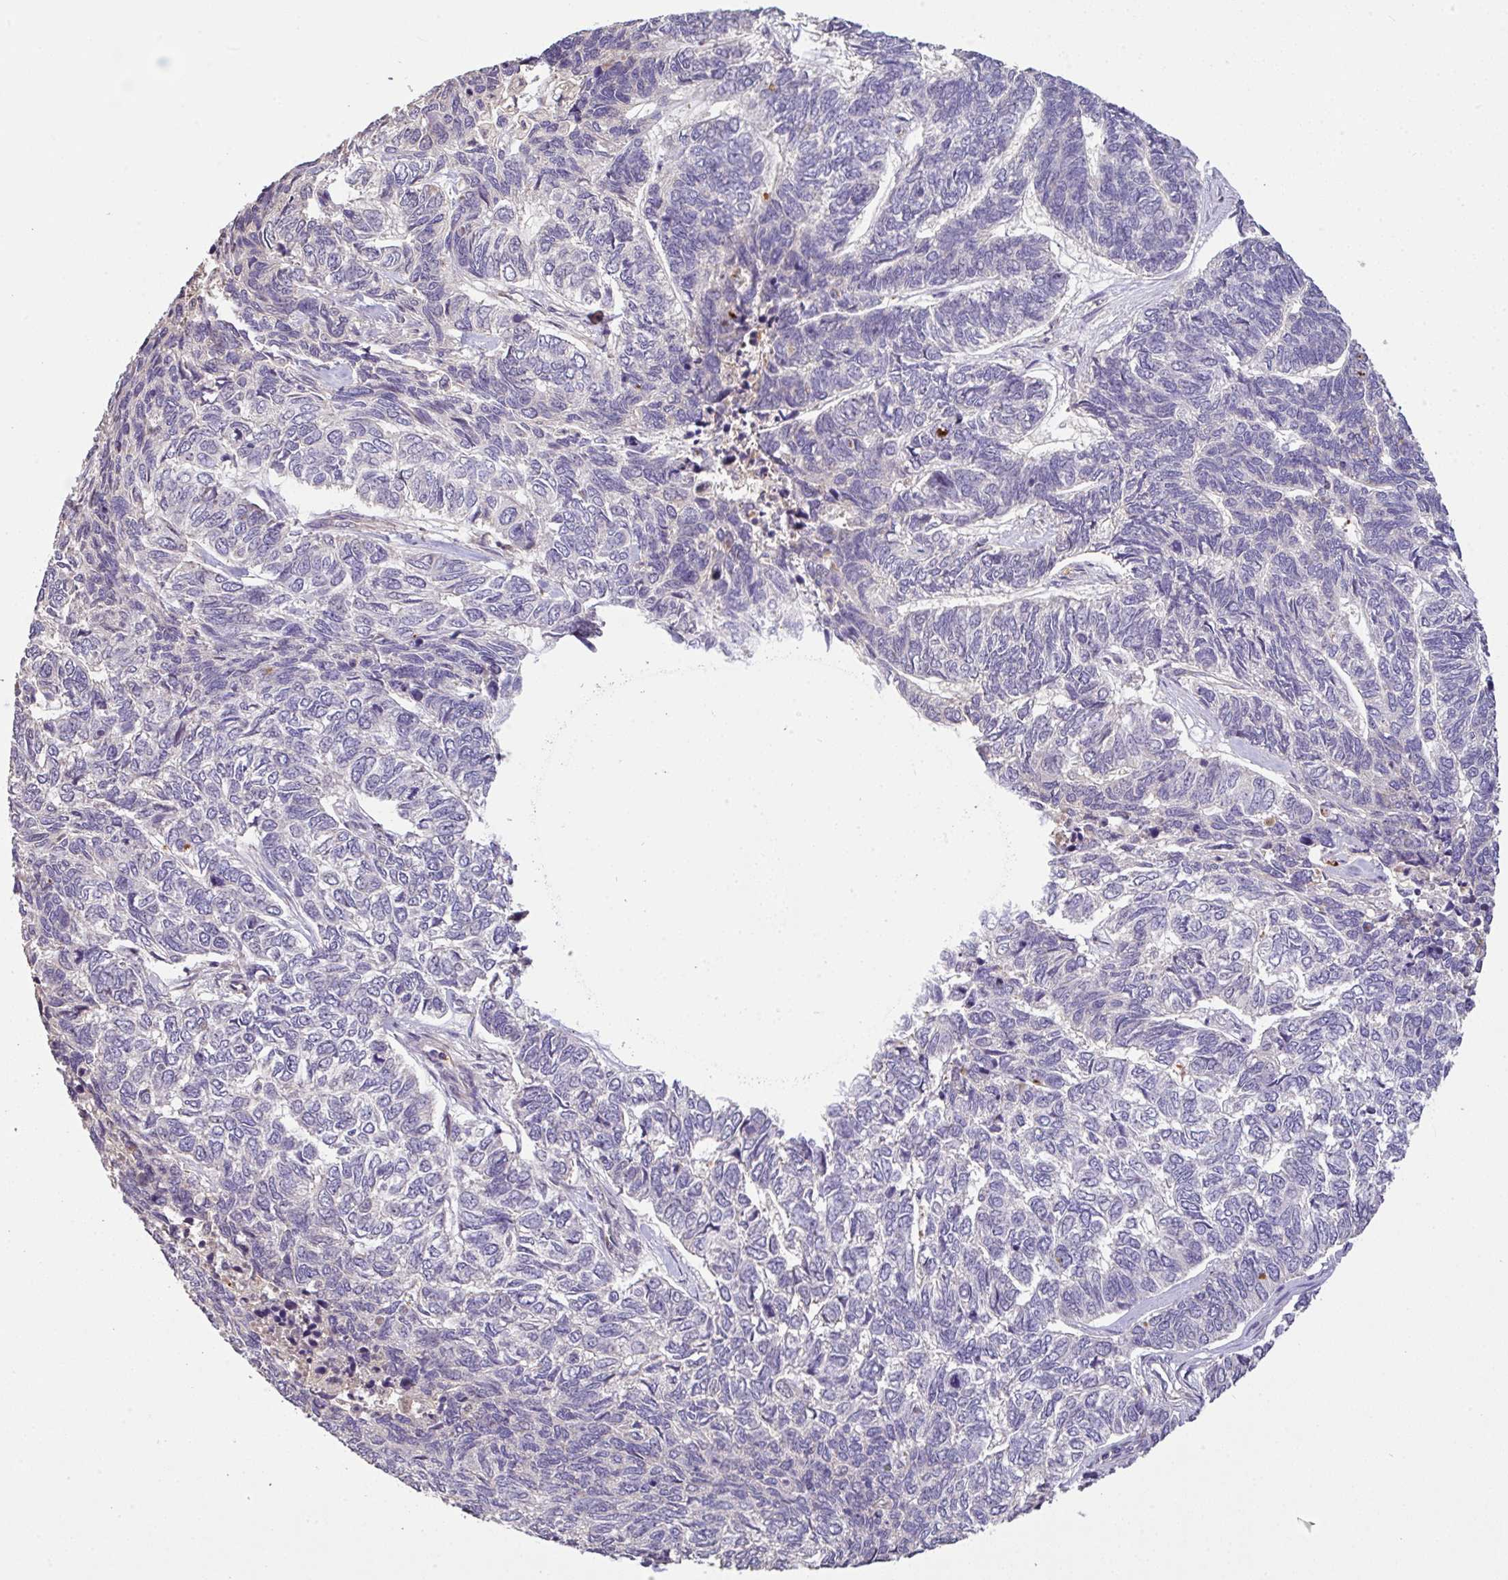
{"staining": {"intensity": "negative", "quantity": "none", "location": "none"}, "tissue": "skin cancer", "cell_type": "Tumor cells", "image_type": "cancer", "snomed": [{"axis": "morphology", "description": "Basal cell carcinoma"}, {"axis": "topography", "description": "Skin"}], "caption": "An image of skin cancer stained for a protein exhibits no brown staining in tumor cells. Nuclei are stained in blue.", "gene": "C1QTNF9B", "patient": {"sex": "female", "age": 65}}